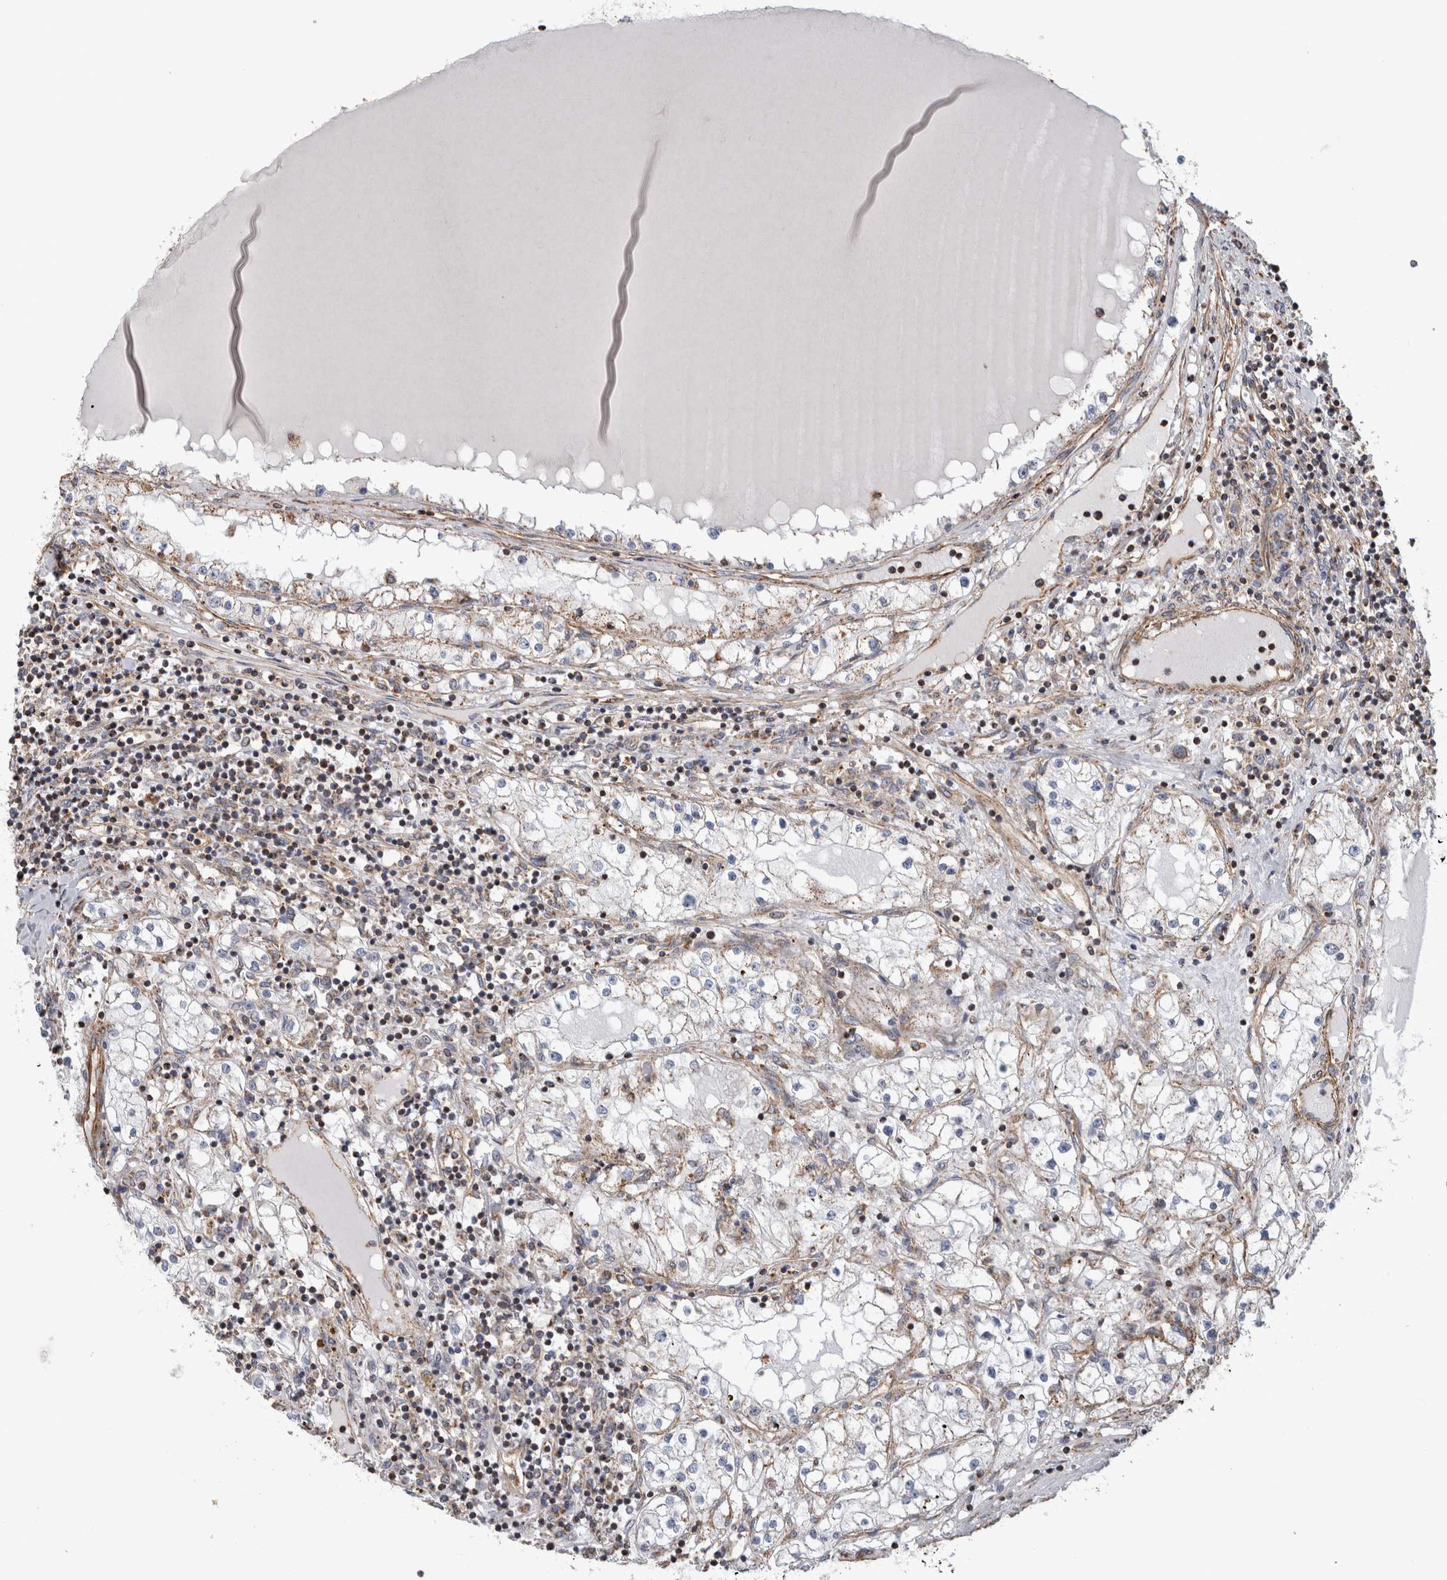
{"staining": {"intensity": "weak", "quantity": ">75%", "location": "cytoplasmic/membranous"}, "tissue": "renal cancer", "cell_type": "Tumor cells", "image_type": "cancer", "snomed": [{"axis": "morphology", "description": "Adenocarcinoma, NOS"}, {"axis": "topography", "description": "Kidney"}], "caption": "Immunohistochemical staining of human renal cancer shows weak cytoplasmic/membranous protein expression in about >75% of tumor cells. The protein is stained brown, and the nuclei are stained in blue (DAB IHC with brightfield microscopy, high magnification).", "gene": "SFXN2", "patient": {"sex": "male", "age": 68}}